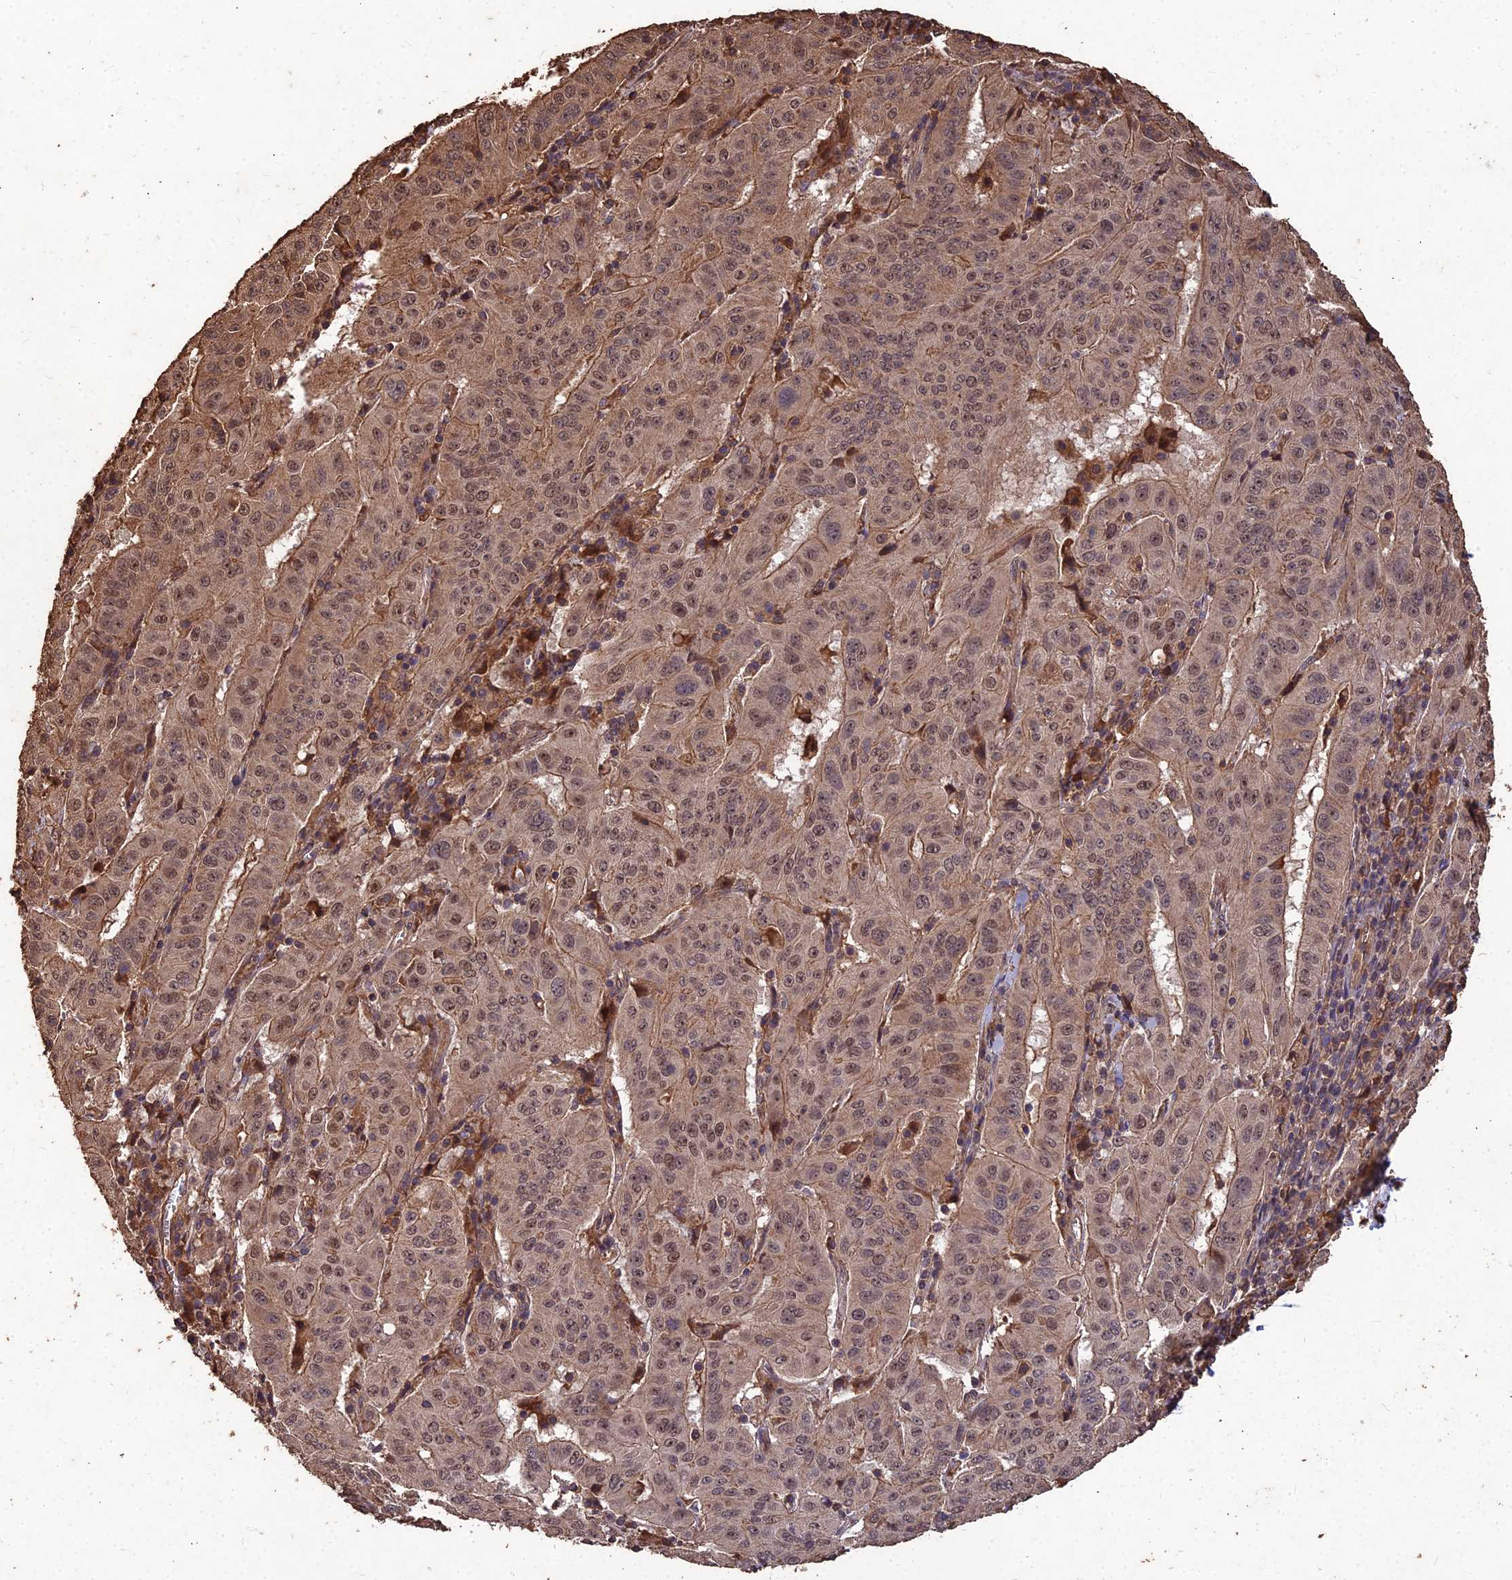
{"staining": {"intensity": "moderate", "quantity": ">75%", "location": "cytoplasmic/membranous,nuclear"}, "tissue": "pancreatic cancer", "cell_type": "Tumor cells", "image_type": "cancer", "snomed": [{"axis": "morphology", "description": "Adenocarcinoma, NOS"}, {"axis": "topography", "description": "Pancreas"}], "caption": "Tumor cells reveal medium levels of moderate cytoplasmic/membranous and nuclear positivity in approximately >75% of cells in human adenocarcinoma (pancreatic). Using DAB (brown) and hematoxylin (blue) stains, captured at high magnification using brightfield microscopy.", "gene": "SYMPK", "patient": {"sex": "male", "age": 63}}